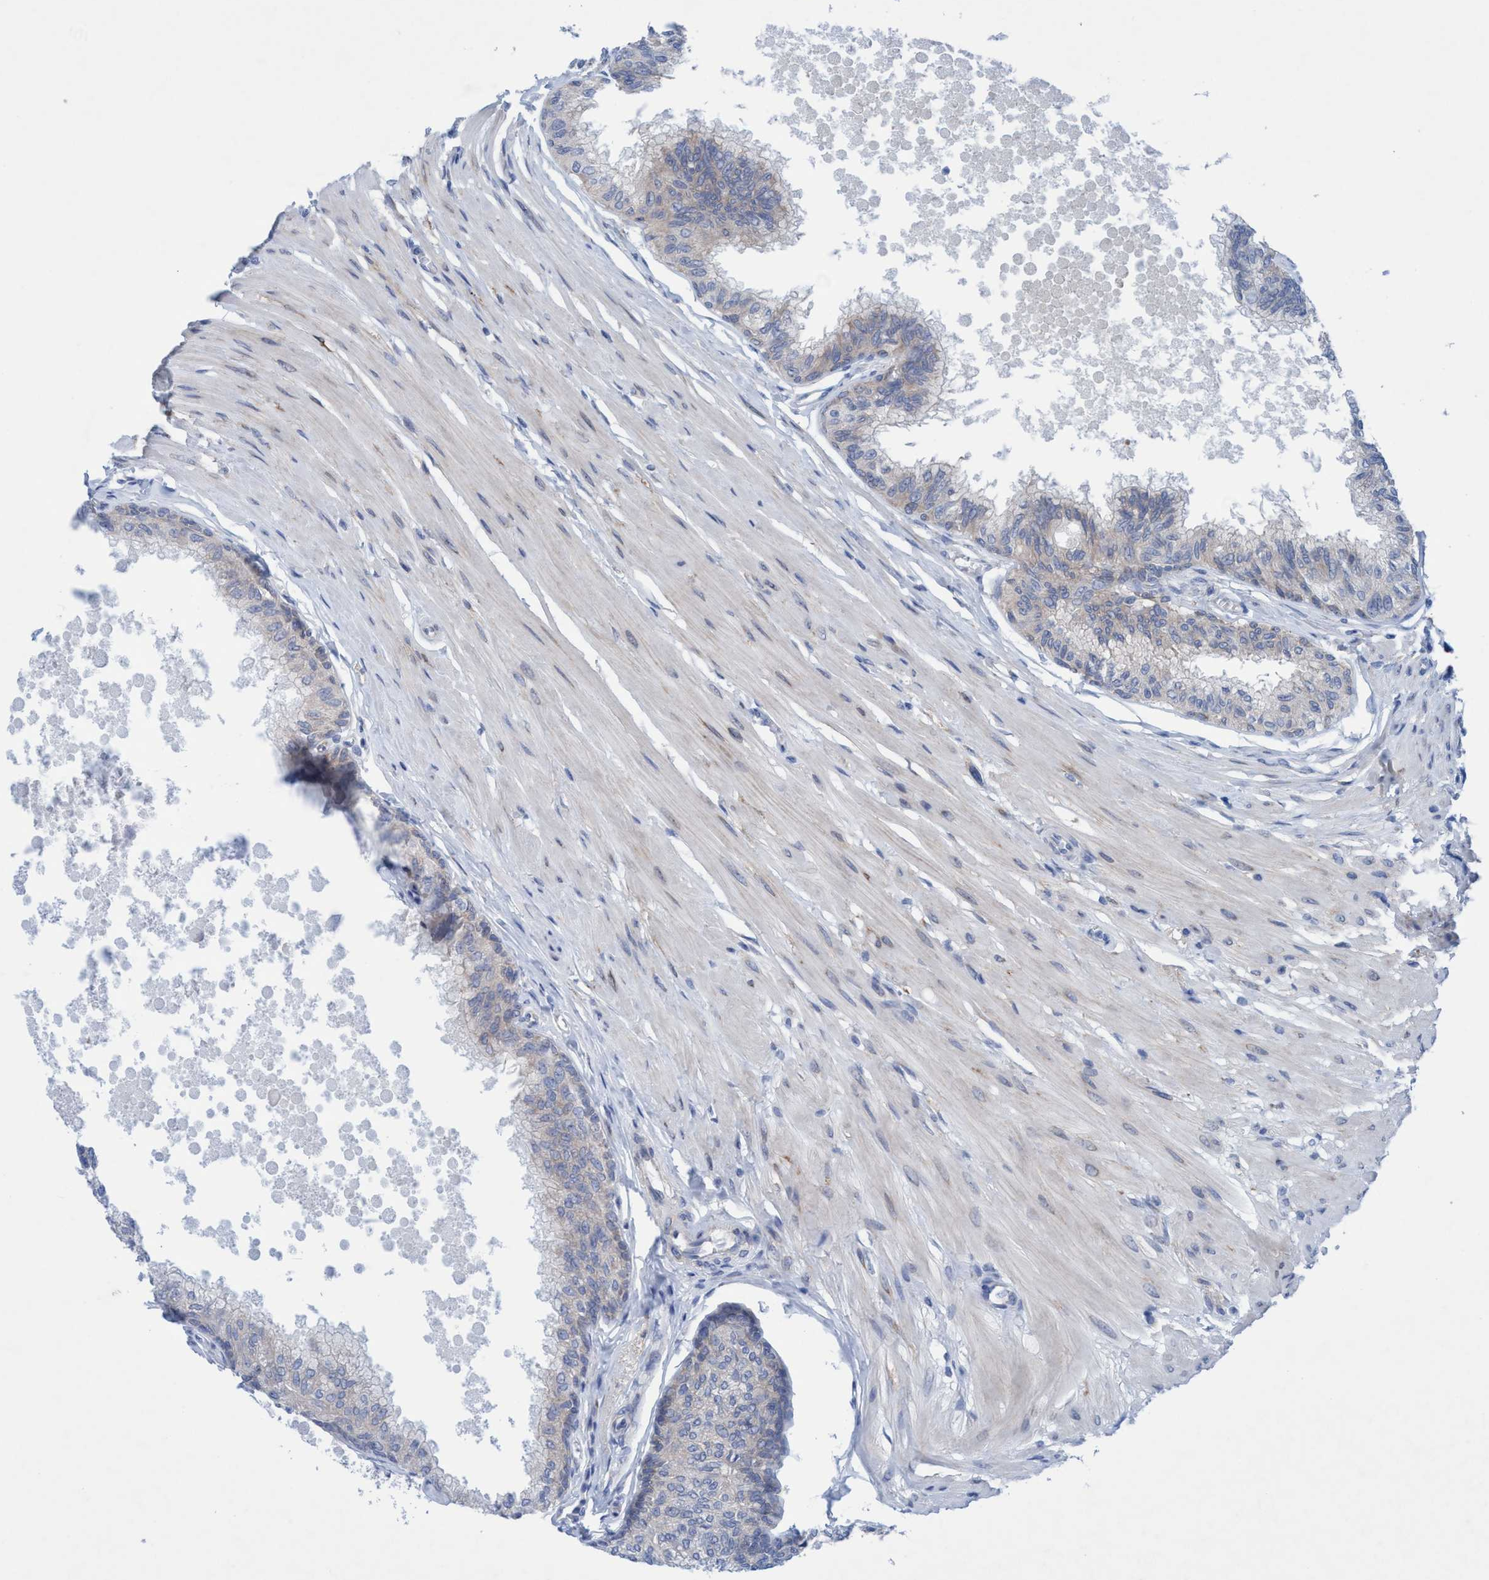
{"staining": {"intensity": "weak", "quantity": "<25%", "location": "cytoplasmic/membranous"}, "tissue": "prostate", "cell_type": "Glandular cells", "image_type": "normal", "snomed": [{"axis": "morphology", "description": "Normal tissue, NOS"}, {"axis": "topography", "description": "Prostate"}, {"axis": "topography", "description": "Seminal veicle"}], "caption": "Prostate stained for a protein using IHC reveals no staining glandular cells.", "gene": "RSAD1", "patient": {"sex": "male", "age": 60}}